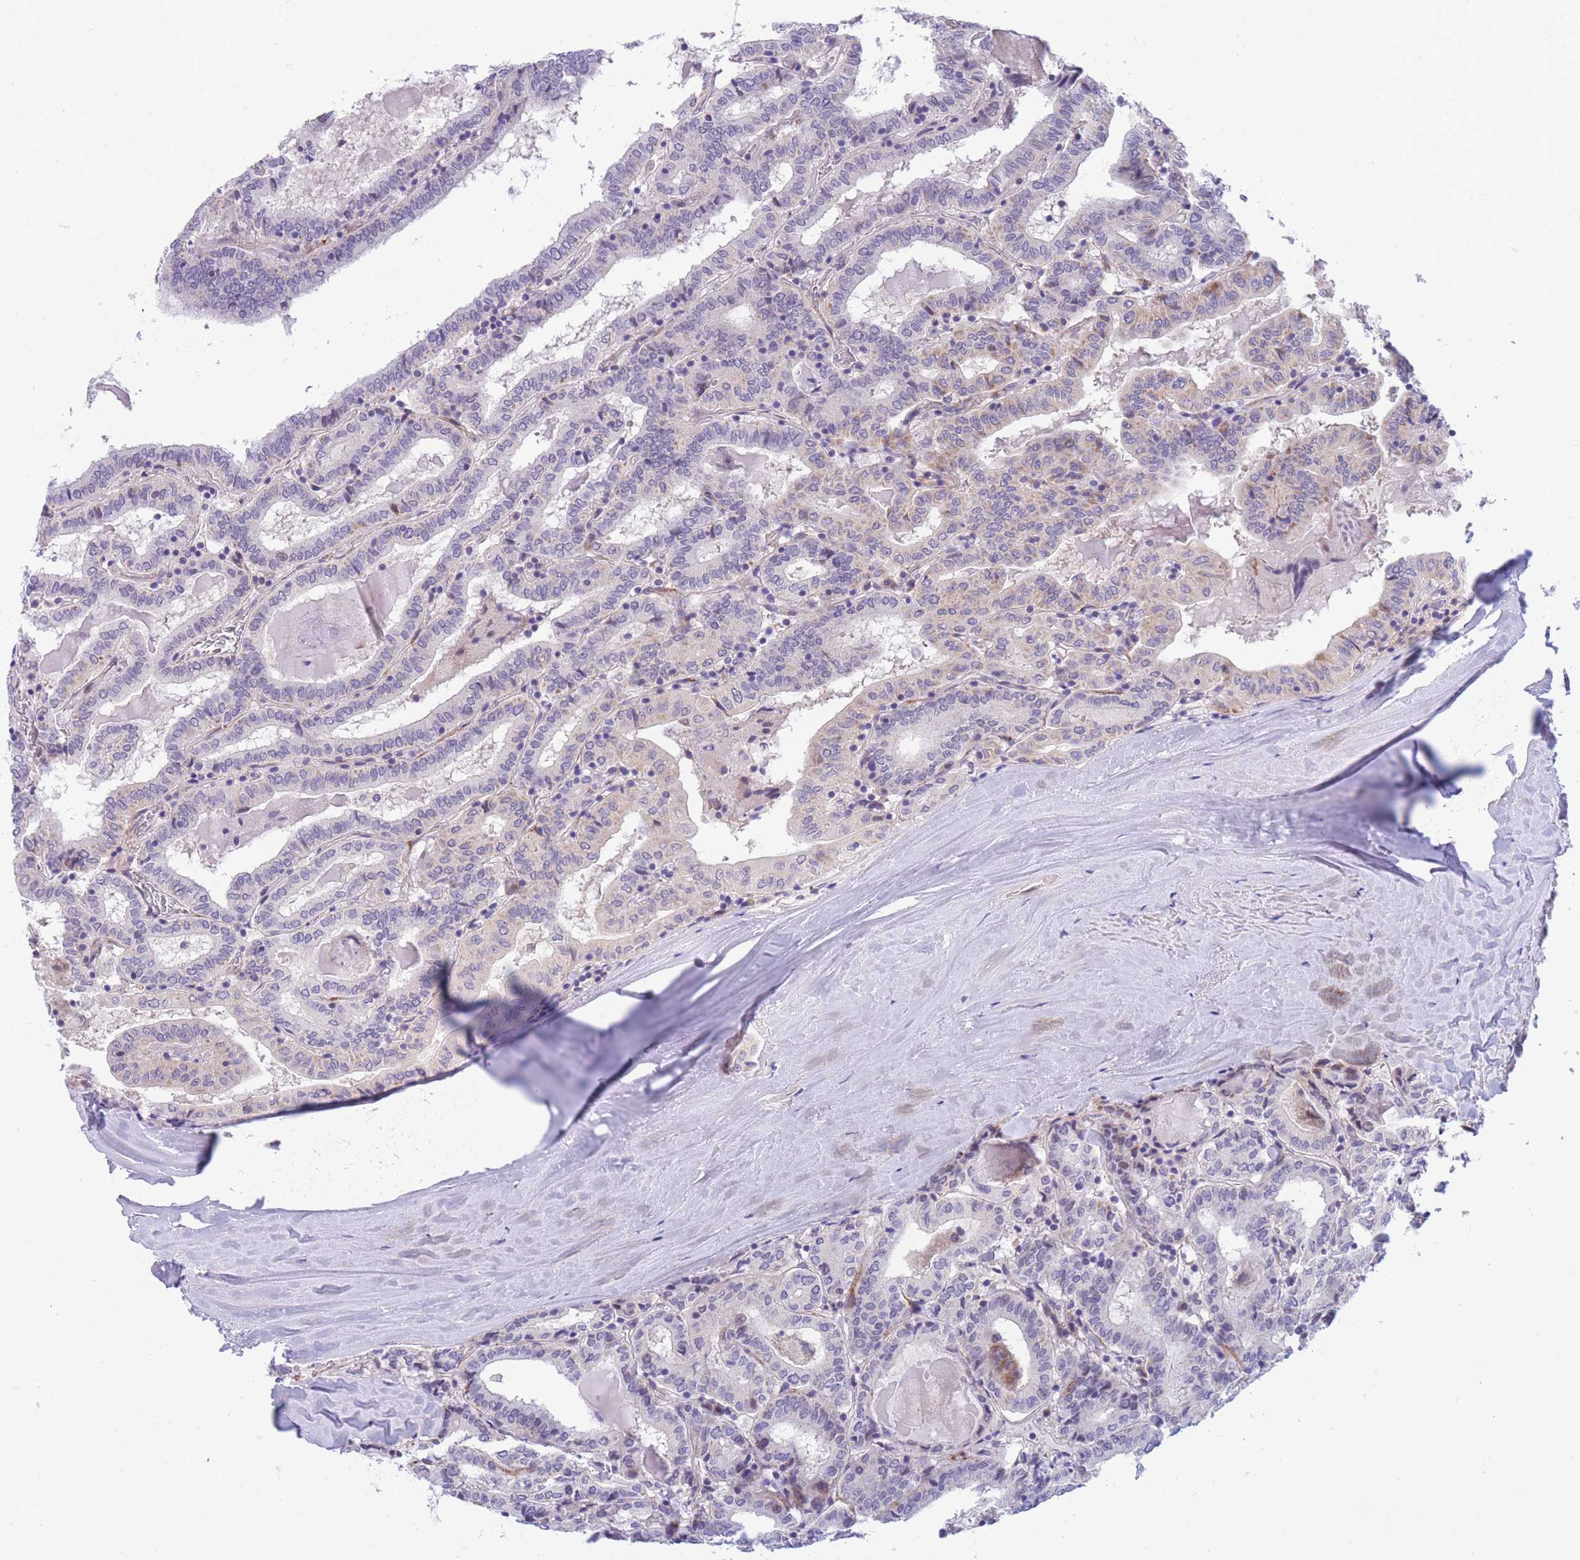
{"staining": {"intensity": "negative", "quantity": "none", "location": "none"}, "tissue": "thyroid cancer", "cell_type": "Tumor cells", "image_type": "cancer", "snomed": [{"axis": "morphology", "description": "Papillary adenocarcinoma, NOS"}, {"axis": "topography", "description": "Thyroid gland"}], "caption": "Immunohistochemistry micrograph of neoplastic tissue: human thyroid cancer (papillary adenocarcinoma) stained with DAB (3,3'-diaminobenzidine) reveals no significant protein expression in tumor cells.", "gene": "DDX49", "patient": {"sex": "female", "age": 72}}